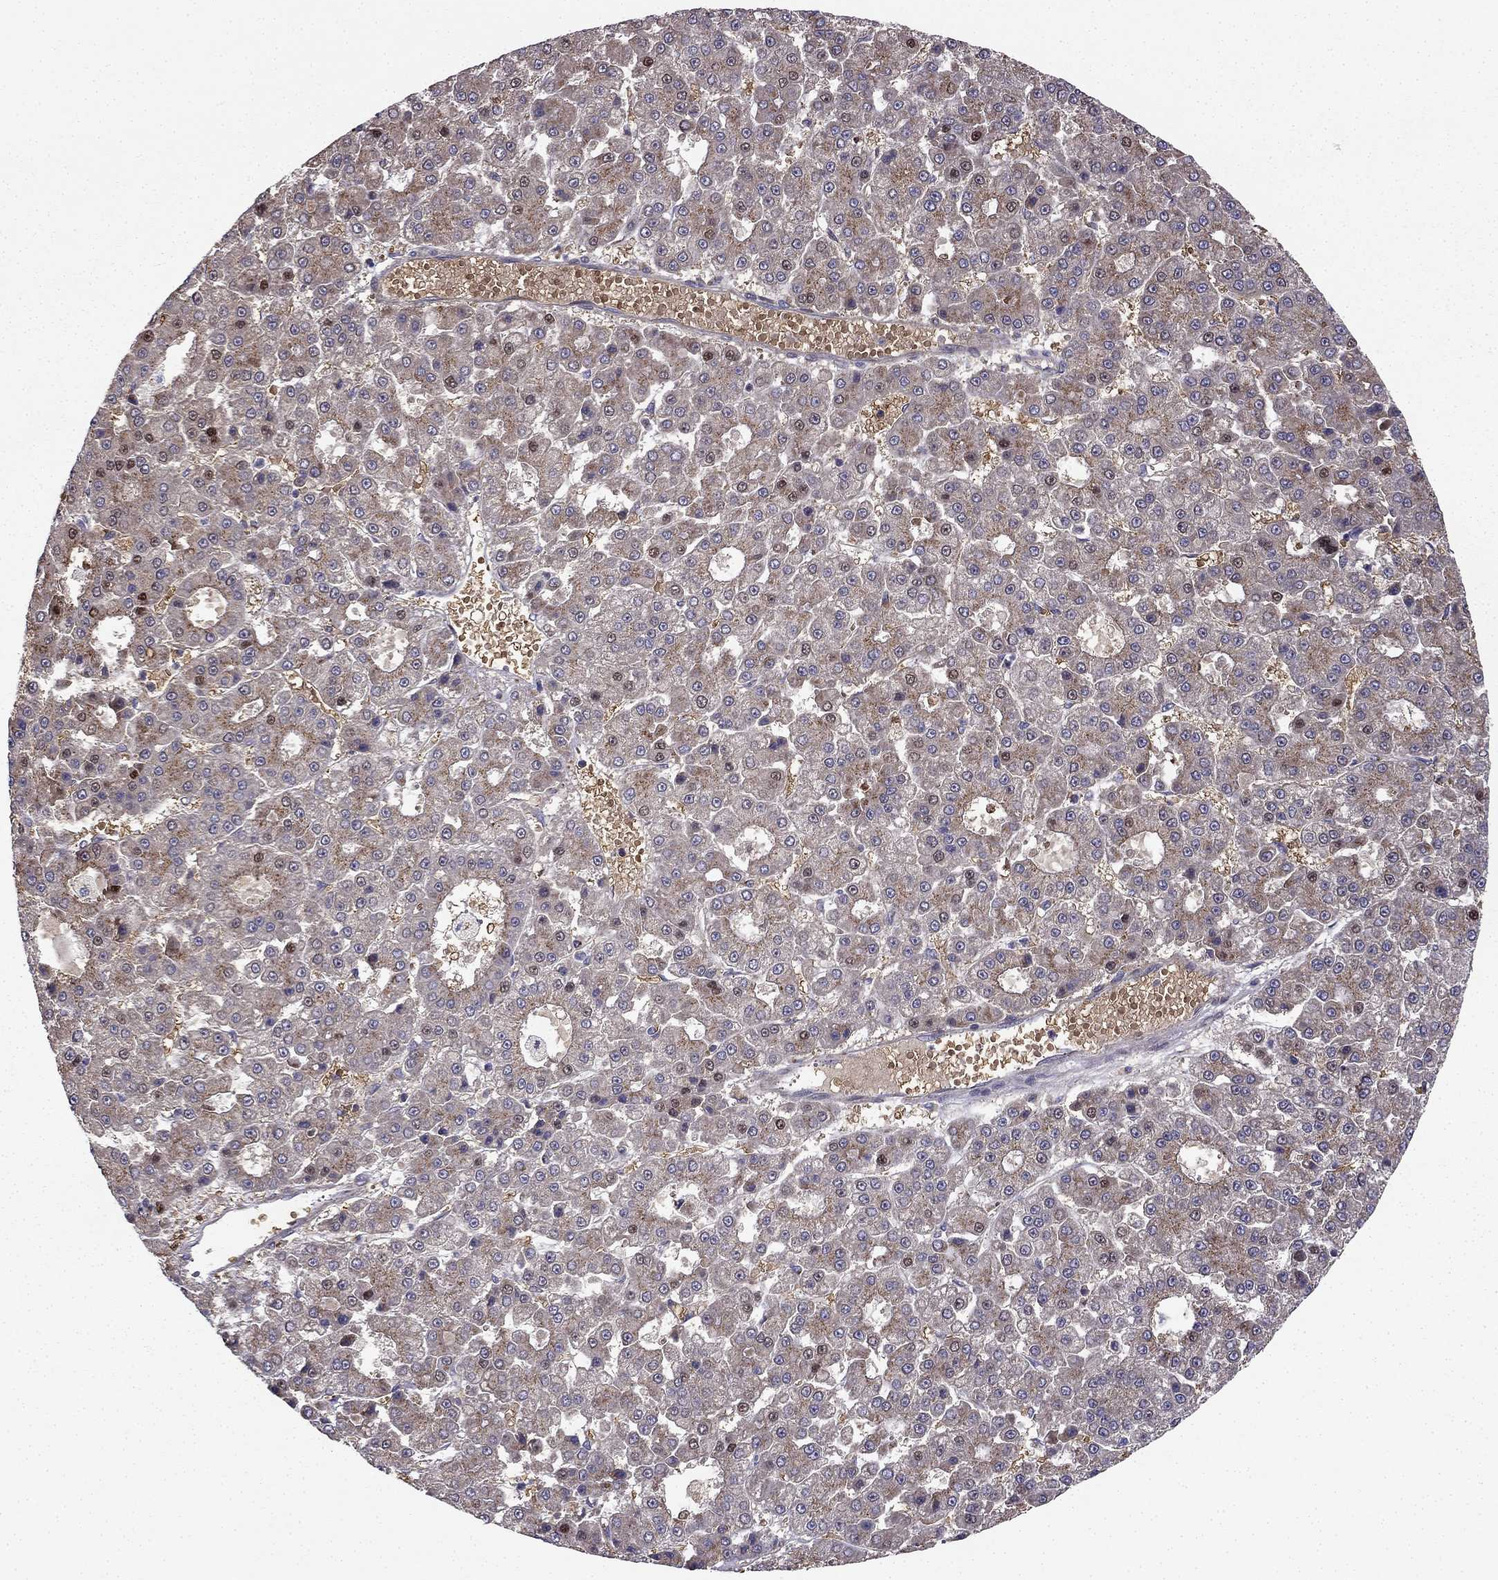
{"staining": {"intensity": "moderate", "quantity": "25%-75%", "location": "cytoplasmic/membranous"}, "tissue": "liver cancer", "cell_type": "Tumor cells", "image_type": "cancer", "snomed": [{"axis": "morphology", "description": "Carcinoma, Hepatocellular, NOS"}, {"axis": "topography", "description": "Liver"}], "caption": "An image of liver cancer (hepatocellular carcinoma) stained for a protein demonstrates moderate cytoplasmic/membranous brown staining in tumor cells.", "gene": "B4GALT7", "patient": {"sex": "male", "age": 70}}